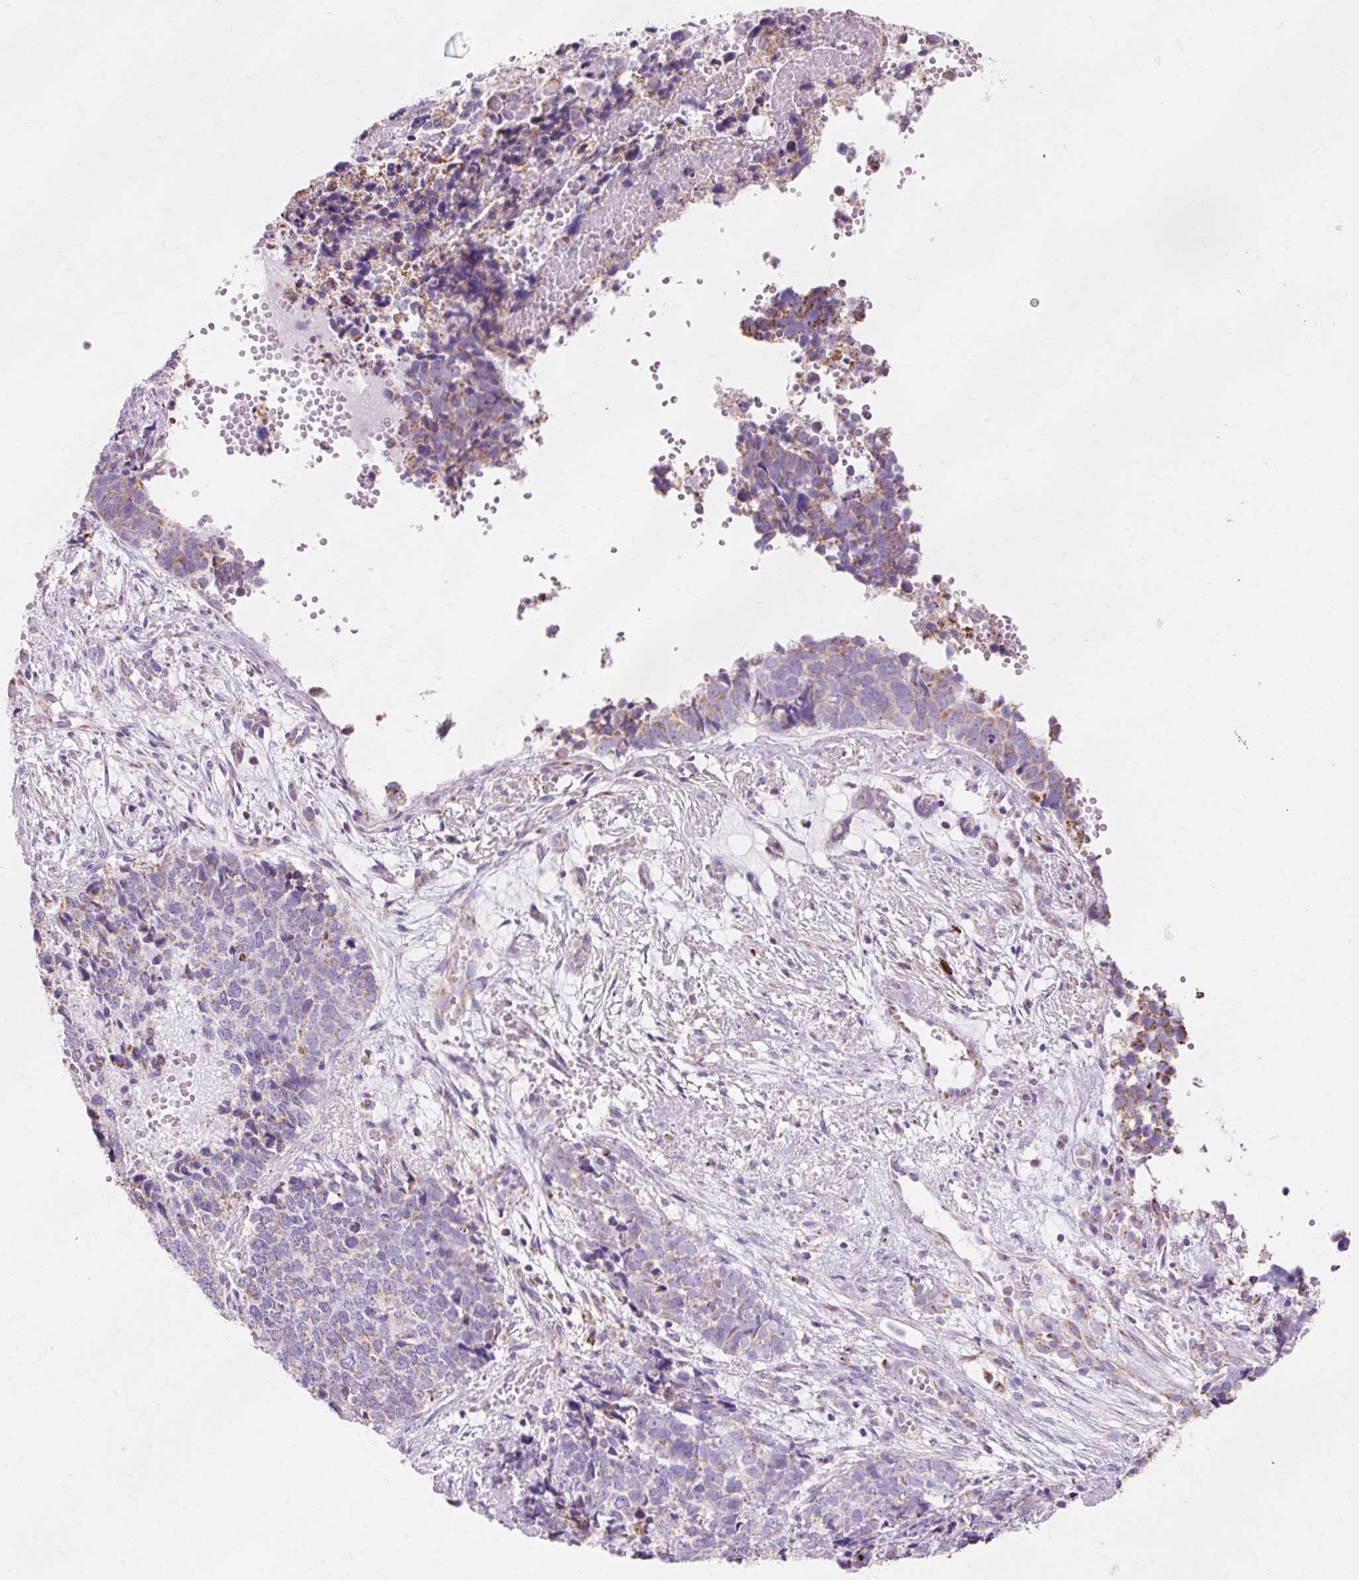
{"staining": {"intensity": "moderate", "quantity": "25%-75%", "location": "cytoplasmic/membranous"}, "tissue": "cervical cancer", "cell_type": "Tumor cells", "image_type": "cancer", "snomed": [{"axis": "morphology", "description": "Squamous cell carcinoma, NOS"}, {"axis": "topography", "description": "Cervix"}], "caption": "A medium amount of moderate cytoplasmic/membranous expression is appreciated in about 25%-75% of tumor cells in cervical cancer (squamous cell carcinoma) tissue.", "gene": "ATP5PO", "patient": {"sex": "female", "age": 63}}